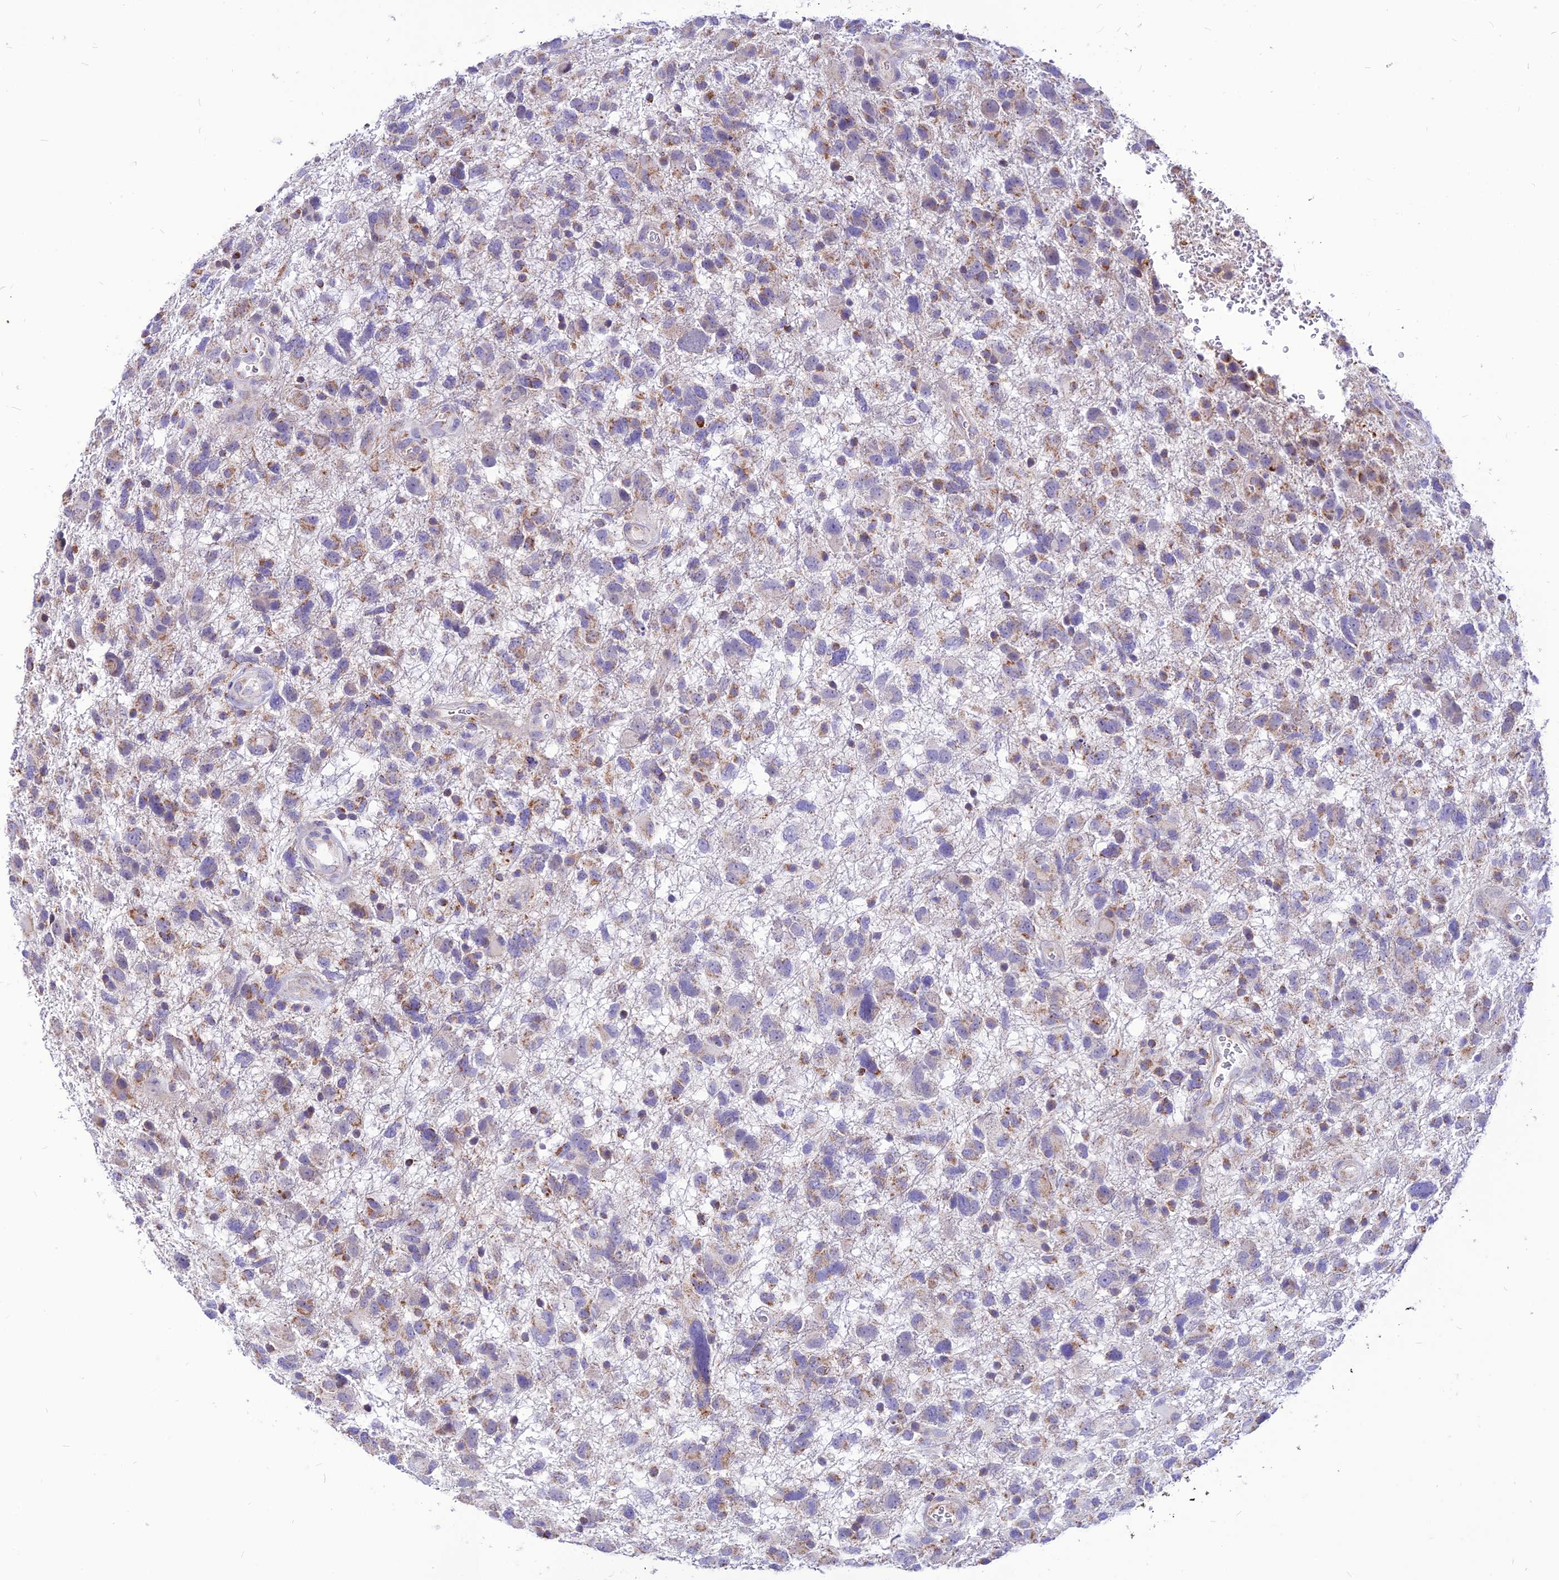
{"staining": {"intensity": "moderate", "quantity": "<25%", "location": "cytoplasmic/membranous"}, "tissue": "glioma", "cell_type": "Tumor cells", "image_type": "cancer", "snomed": [{"axis": "morphology", "description": "Glioma, malignant, High grade"}, {"axis": "topography", "description": "Brain"}], "caption": "Protein expression analysis of human glioma reveals moderate cytoplasmic/membranous staining in about <25% of tumor cells.", "gene": "ECI1", "patient": {"sex": "male", "age": 61}}